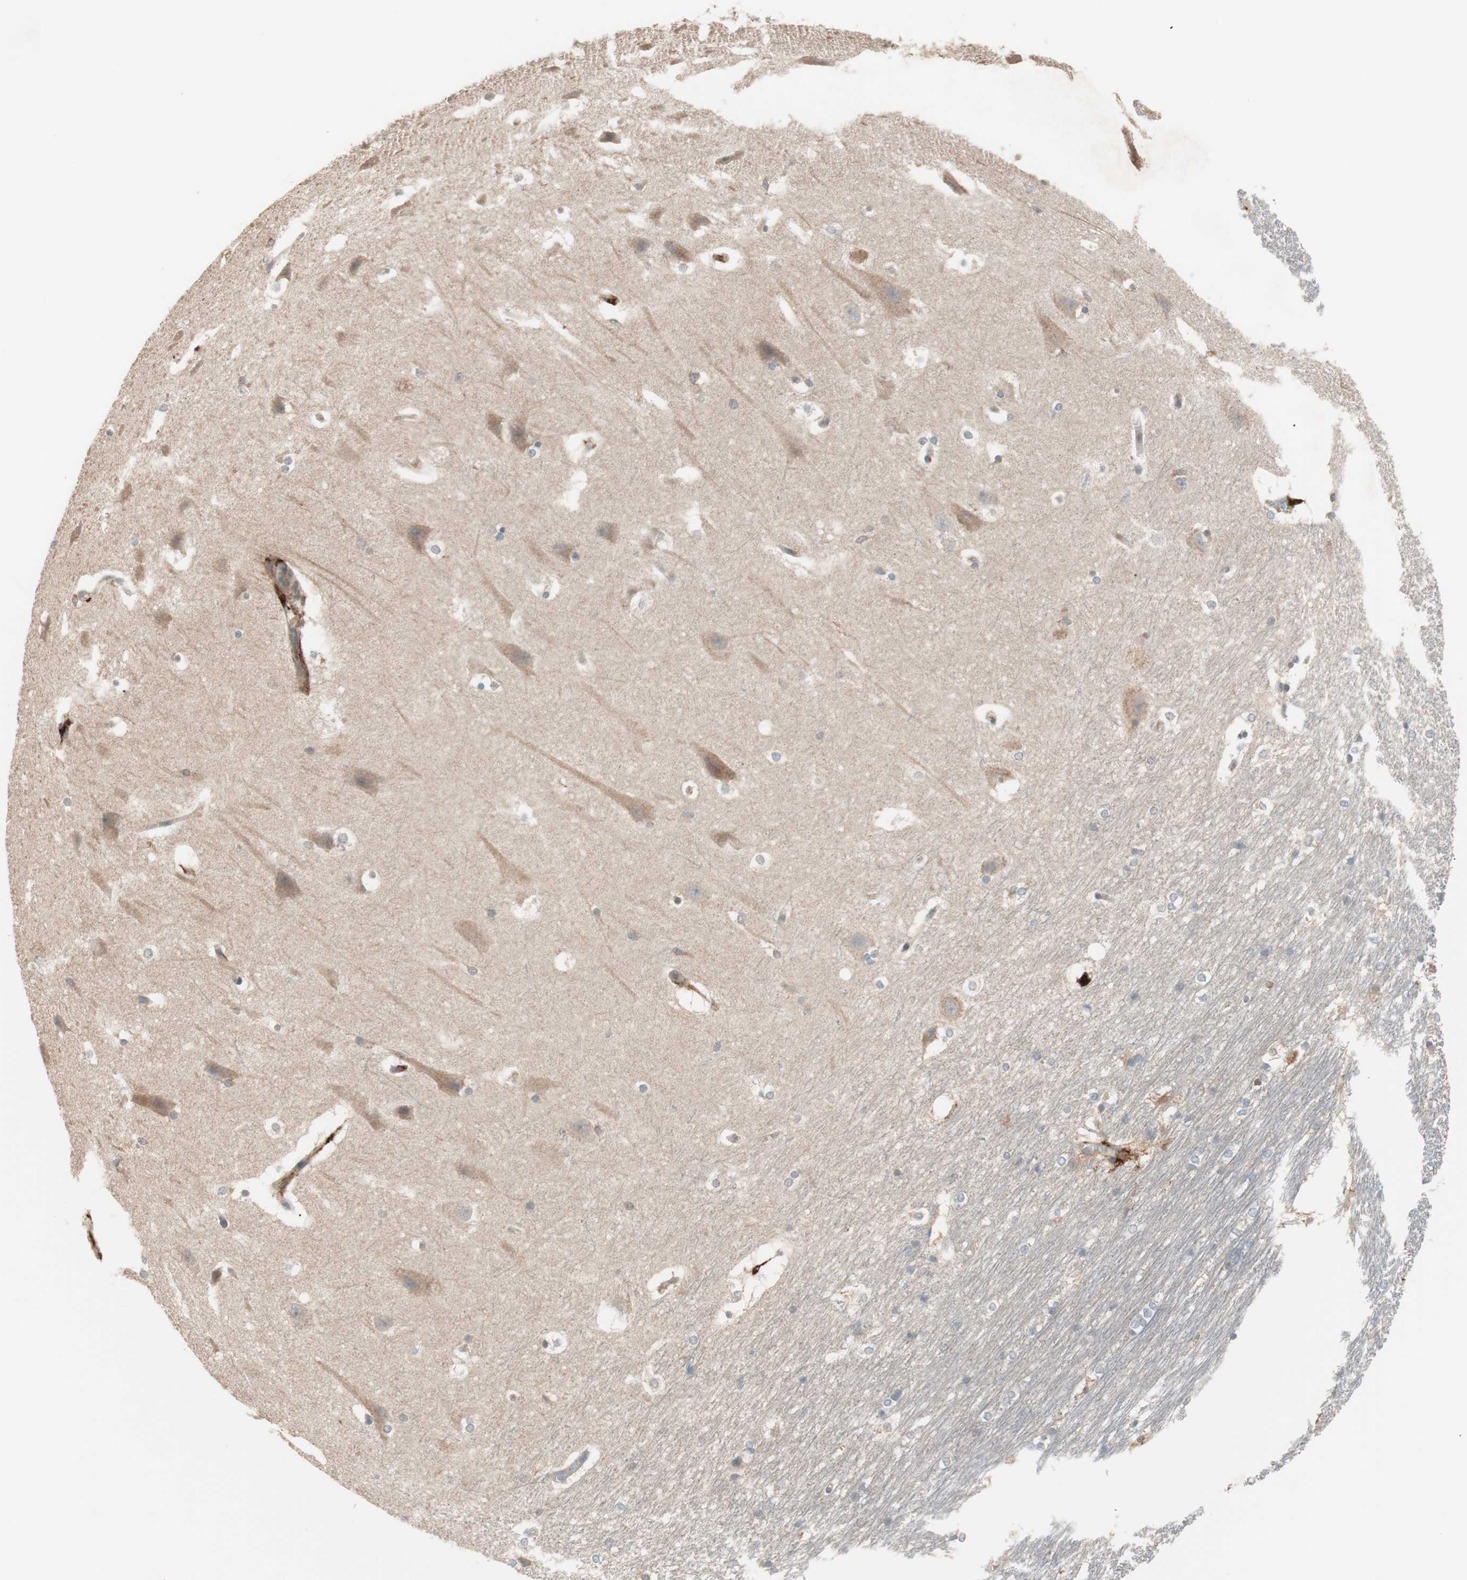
{"staining": {"intensity": "weak", "quantity": "25%-75%", "location": "cytoplasmic/membranous"}, "tissue": "hippocampus", "cell_type": "Glial cells", "image_type": "normal", "snomed": [{"axis": "morphology", "description": "Normal tissue, NOS"}, {"axis": "topography", "description": "Hippocampus"}], "caption": "This image shows immunohistochemistry staining of normal hippocampus, with low weak cytoplasmic/membranous positivity in about 25%-75% of glial cells.", "gene": "STAB1", "patient": {"sex": "female", "age": 19}}